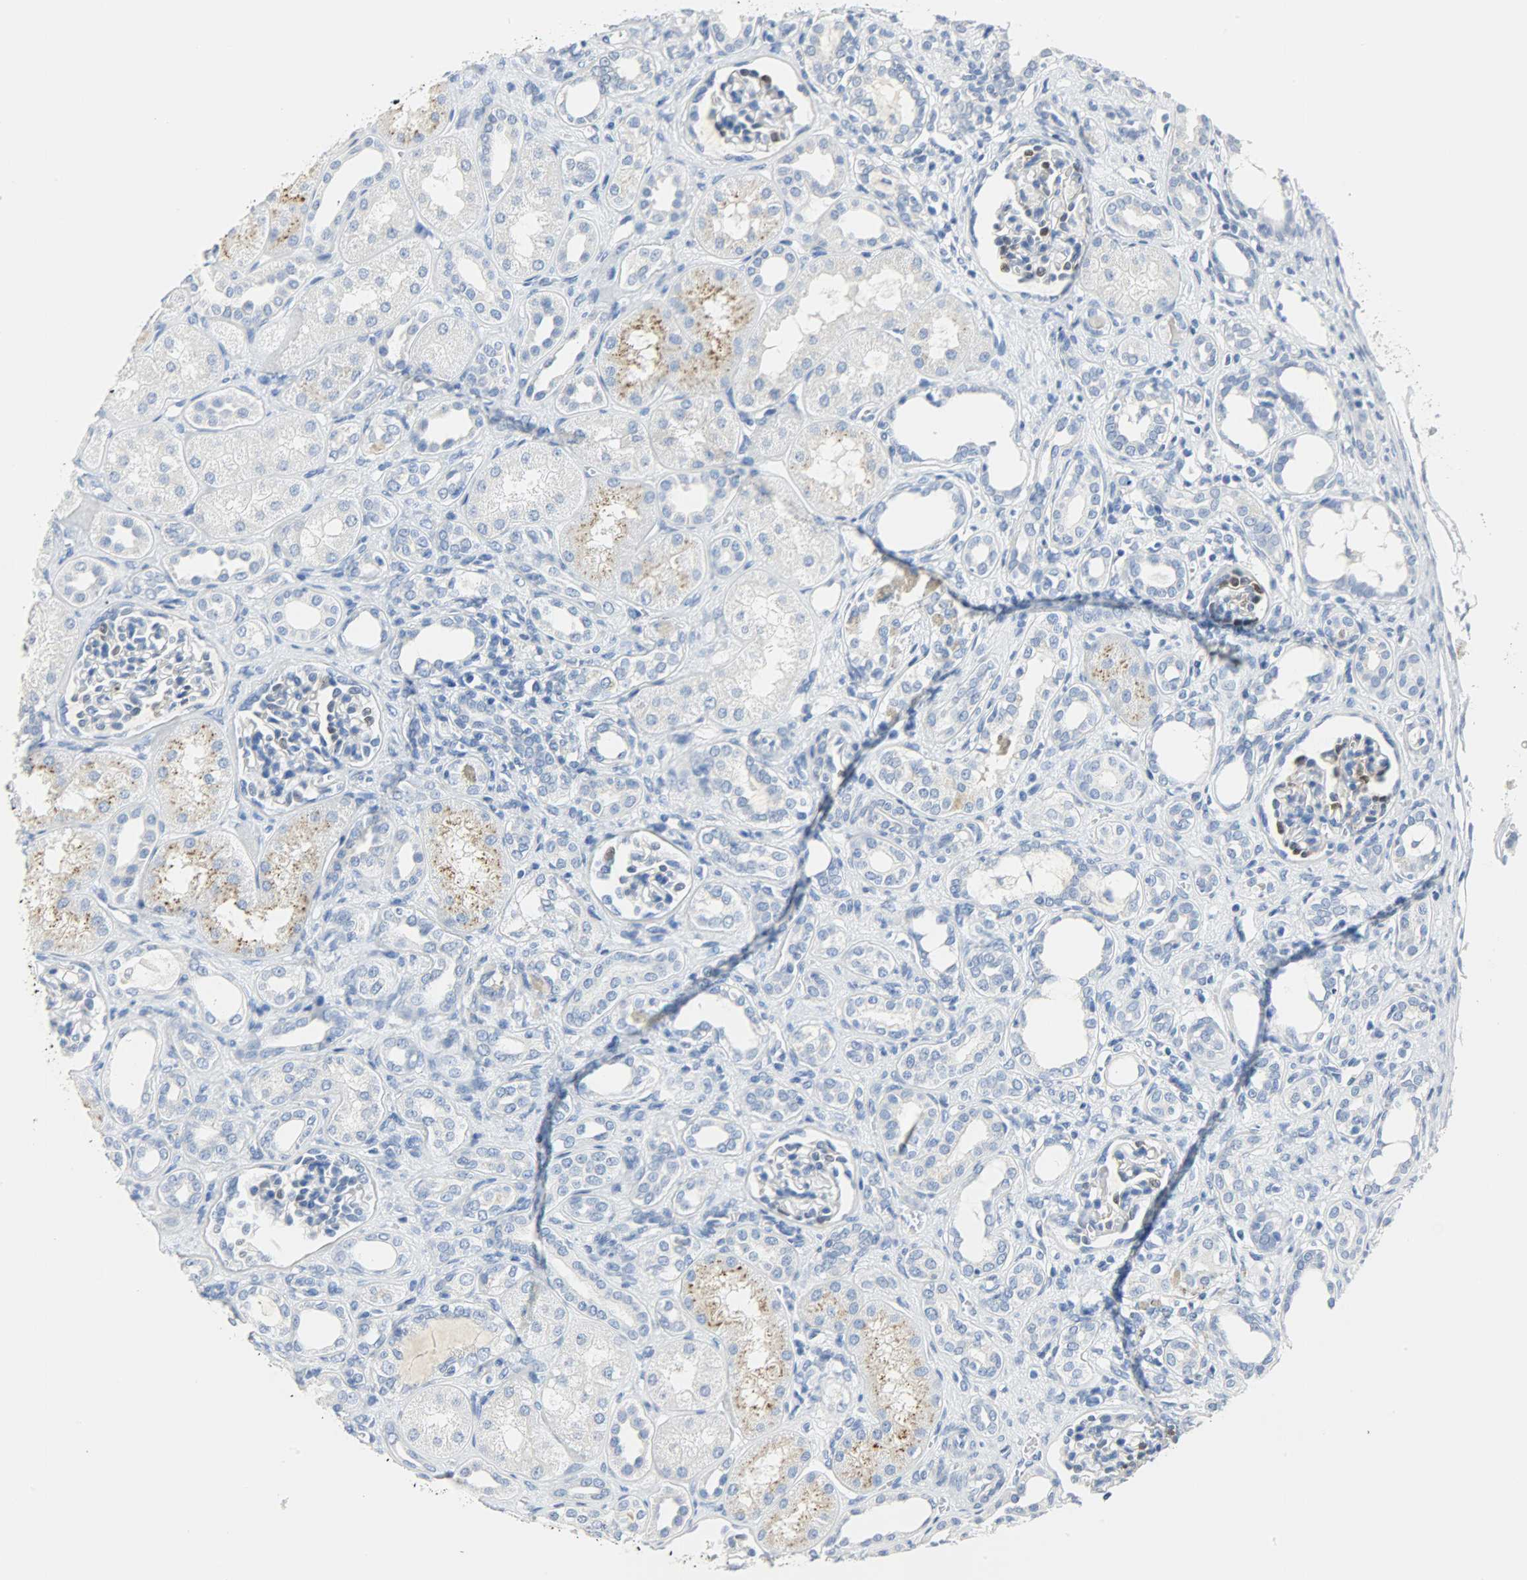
{"staining": {"intensity": "moderate", "quantity": "<25%", "location": "nuclear"}, "tissue": "kidney", "cell_type": "Cells in glomeruli", "image_type": "normal", "snomed": [{"axis": "morphology", "description": "Normal tissue, NOS"}, {"axis": "topography", "description": "Kidney"}], "caption": "Kidney stained for a protein (brown) demonstrates moderate nuclear positive staining in approximately <25% of cells in glomeruli.", "gene": "CA3", "patient": {"sex": "male", "age": 7}}